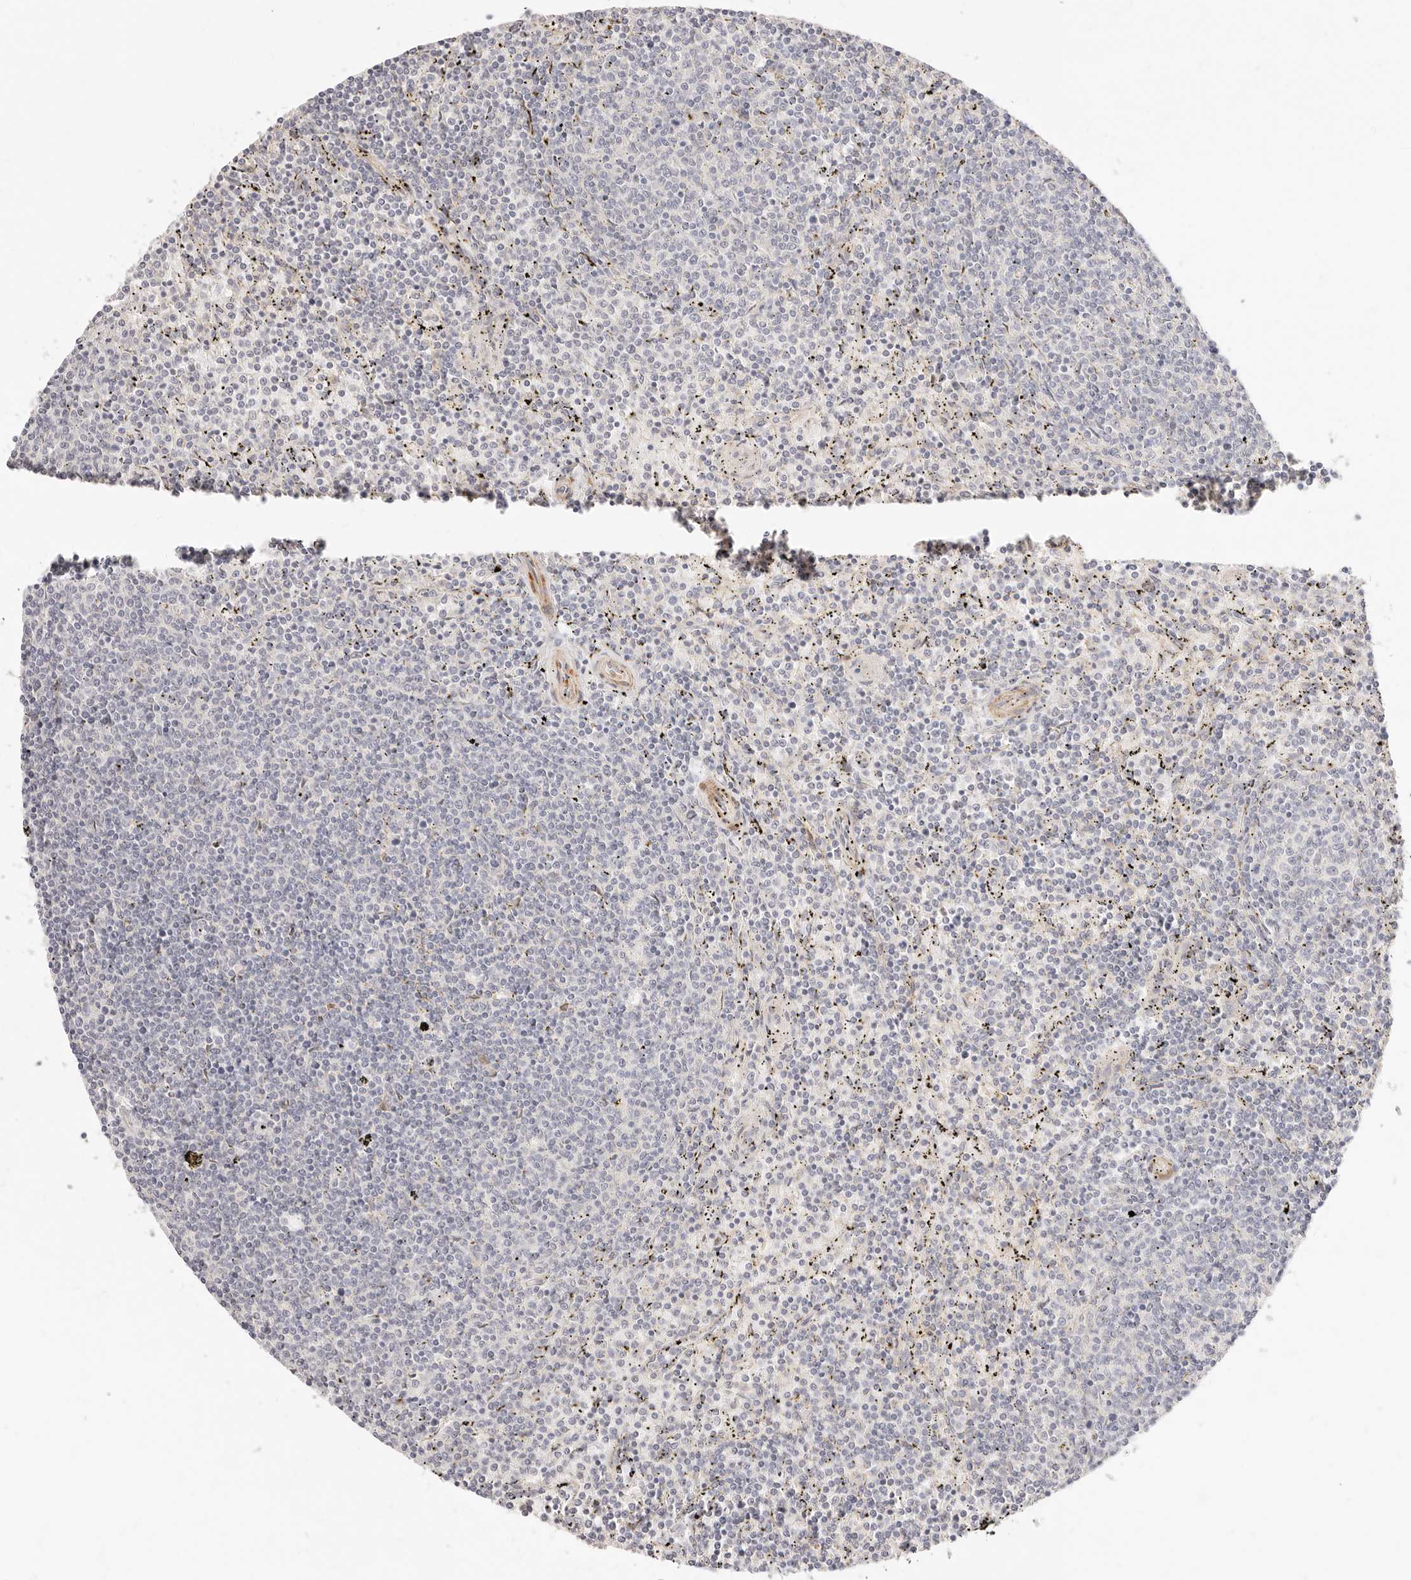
{"staining": {"intensity": "negative", "quantity": "none", "location": "none"}, "tissue": "lymphoma", "cell_type": "Tumor cells", "image_type": "cancer", "snomed": [{"axis": "morphology", "description": "Malignant lymphoma, non-Hodgkin's type, Low grade"}, {"axis": "topography", "description": "Spleen"}], "caption": "Immunohistochemical staining of human lymphoma displays no significant expression in tumor cells.", "gene": "UBXN10", "patient": {"sex": "female", "age": 50}}